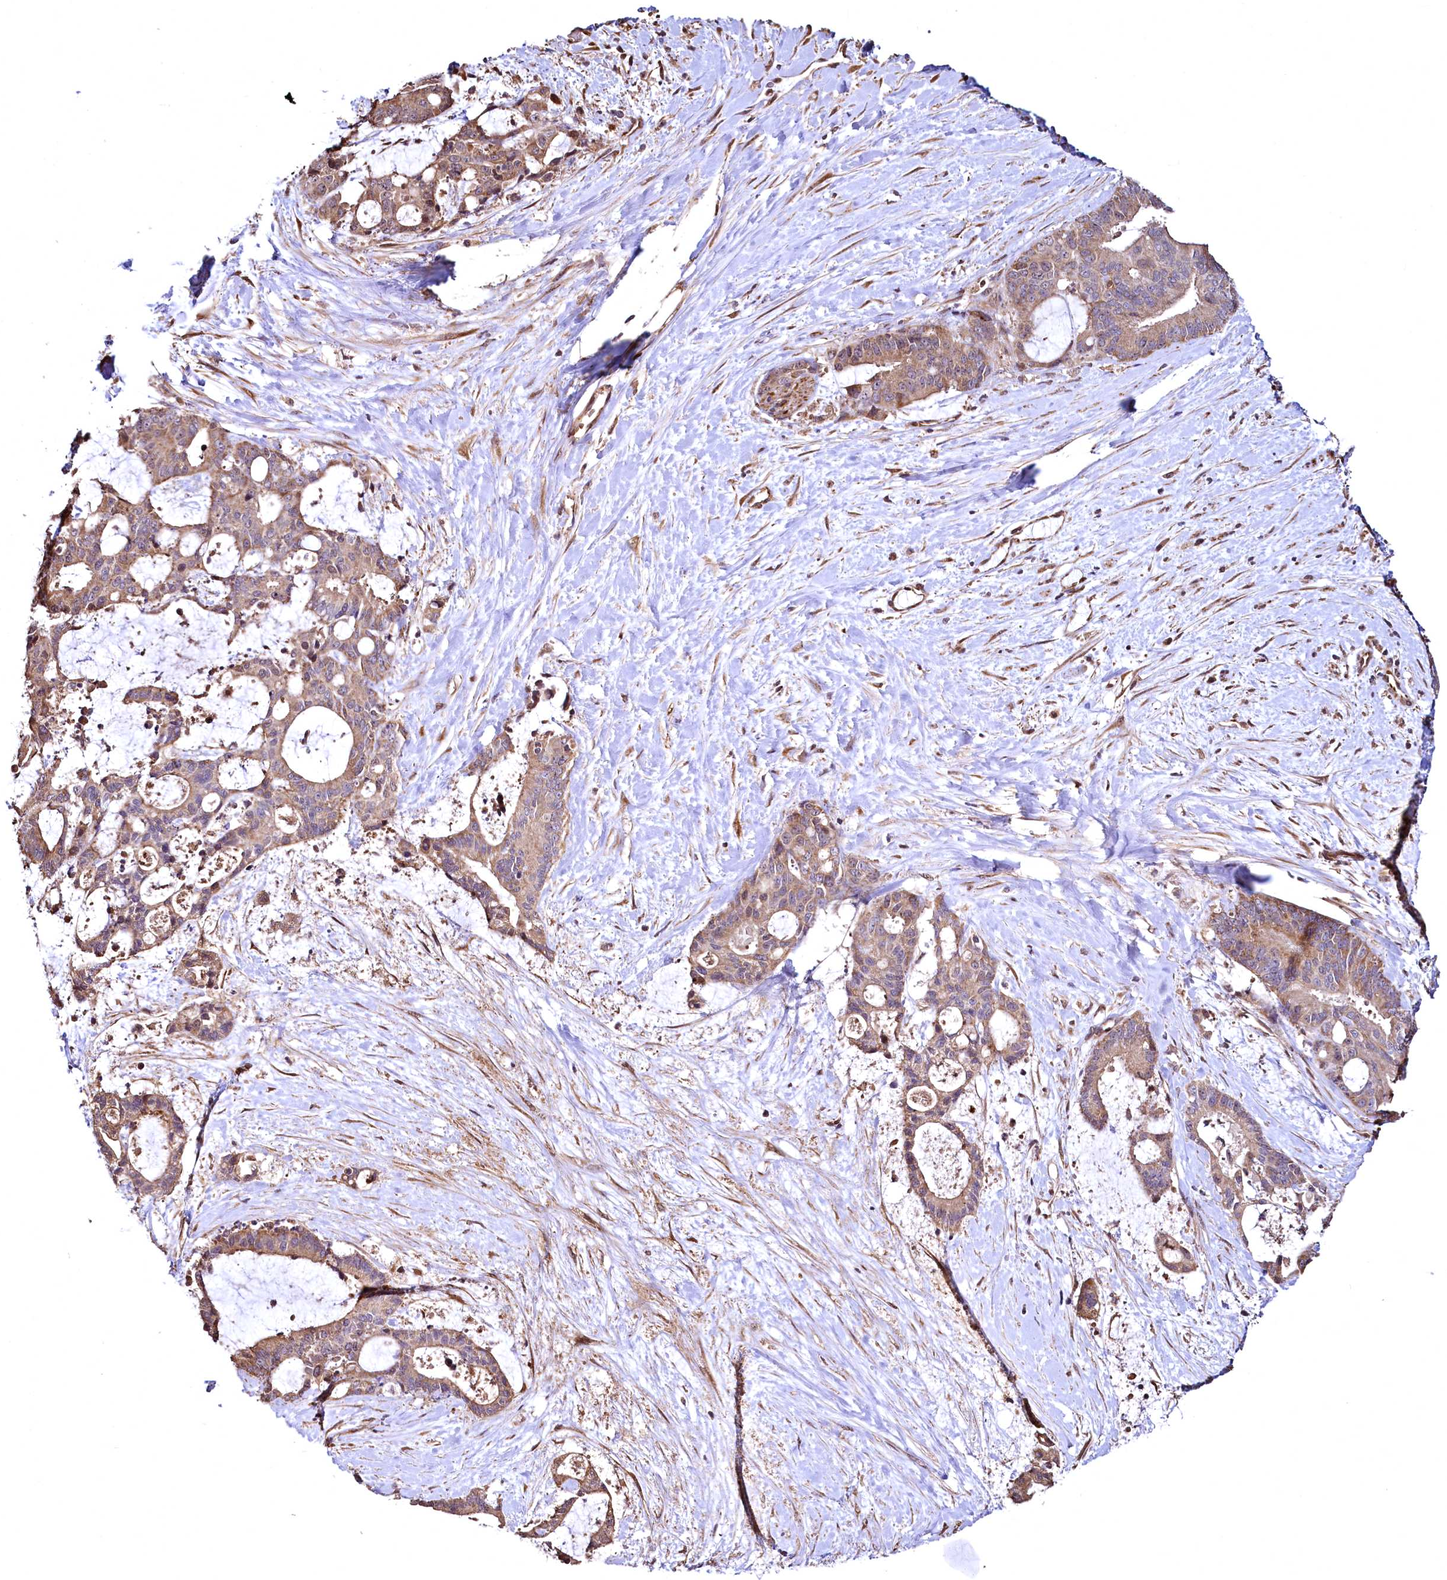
{"staining": {"intensity": "weak", "quantity": ">75%", "location": "cytoplasmic/membranous"}, "tissue": "liver cancer", "cell_type": "Tumor cells", "image_type": "cancer", "snomed": [{"axis": "morphology", "description": "Normal tissue, NOS"}, {"axis": "morphology", "description": "Cholangiocarcinoma"}, {"axis": "topography", "description": "Liver"}, {"axis": "topography", "description": "Peripheral nerve tissue"}], "caption": "There is low levels of weak cytoplasmic/membranous expression in tumor cells of liver cancer (cholangiocarcinoma), as demonstrated by immunohistochemical staining (brown color).", "gene": "TBCEL", "patient": {"sex": "female", "age": 73}}